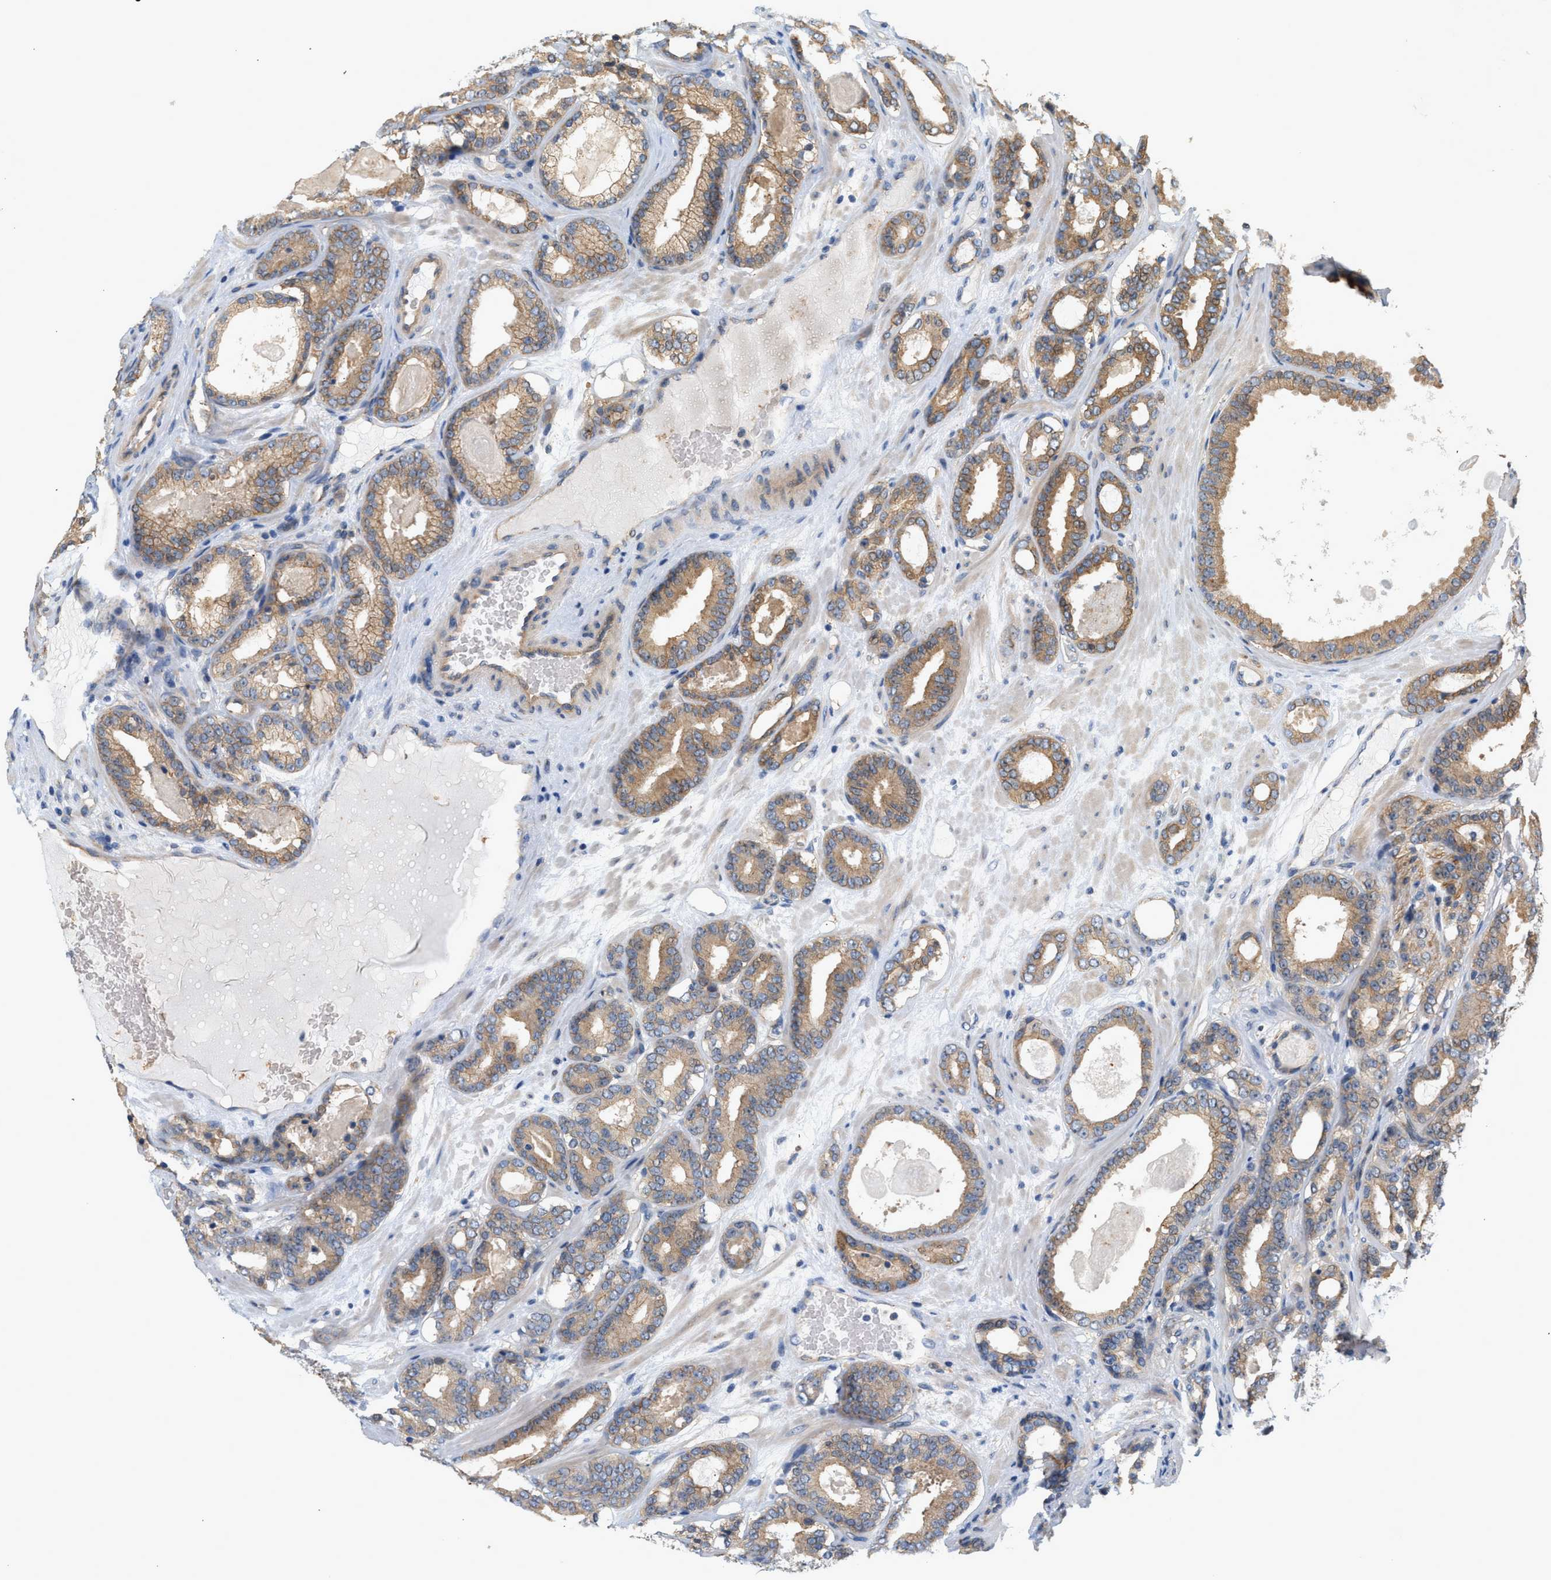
{"staining": {"intensity": "moderate", "quantity": ">75%", "location": "cytoplasmic/membranous"}, "tissue": "prostate cancer", "cell_type": "Tumor cells", "image_type": "cancer", "snomed": [{"axis": "morphology", "description": "Adenocarcinoma, High grade"}, {"axis": "topography", "description": "Prostate"}], "caption": "The immunohistochemical stain shows moderate cytoplasmic/membranous positivity in tumor cells of adenocarcinoma (high-grade) (prostate) tissue.", "gene": "CTXN1", "patient": {"sex": "male", "age": 60}}